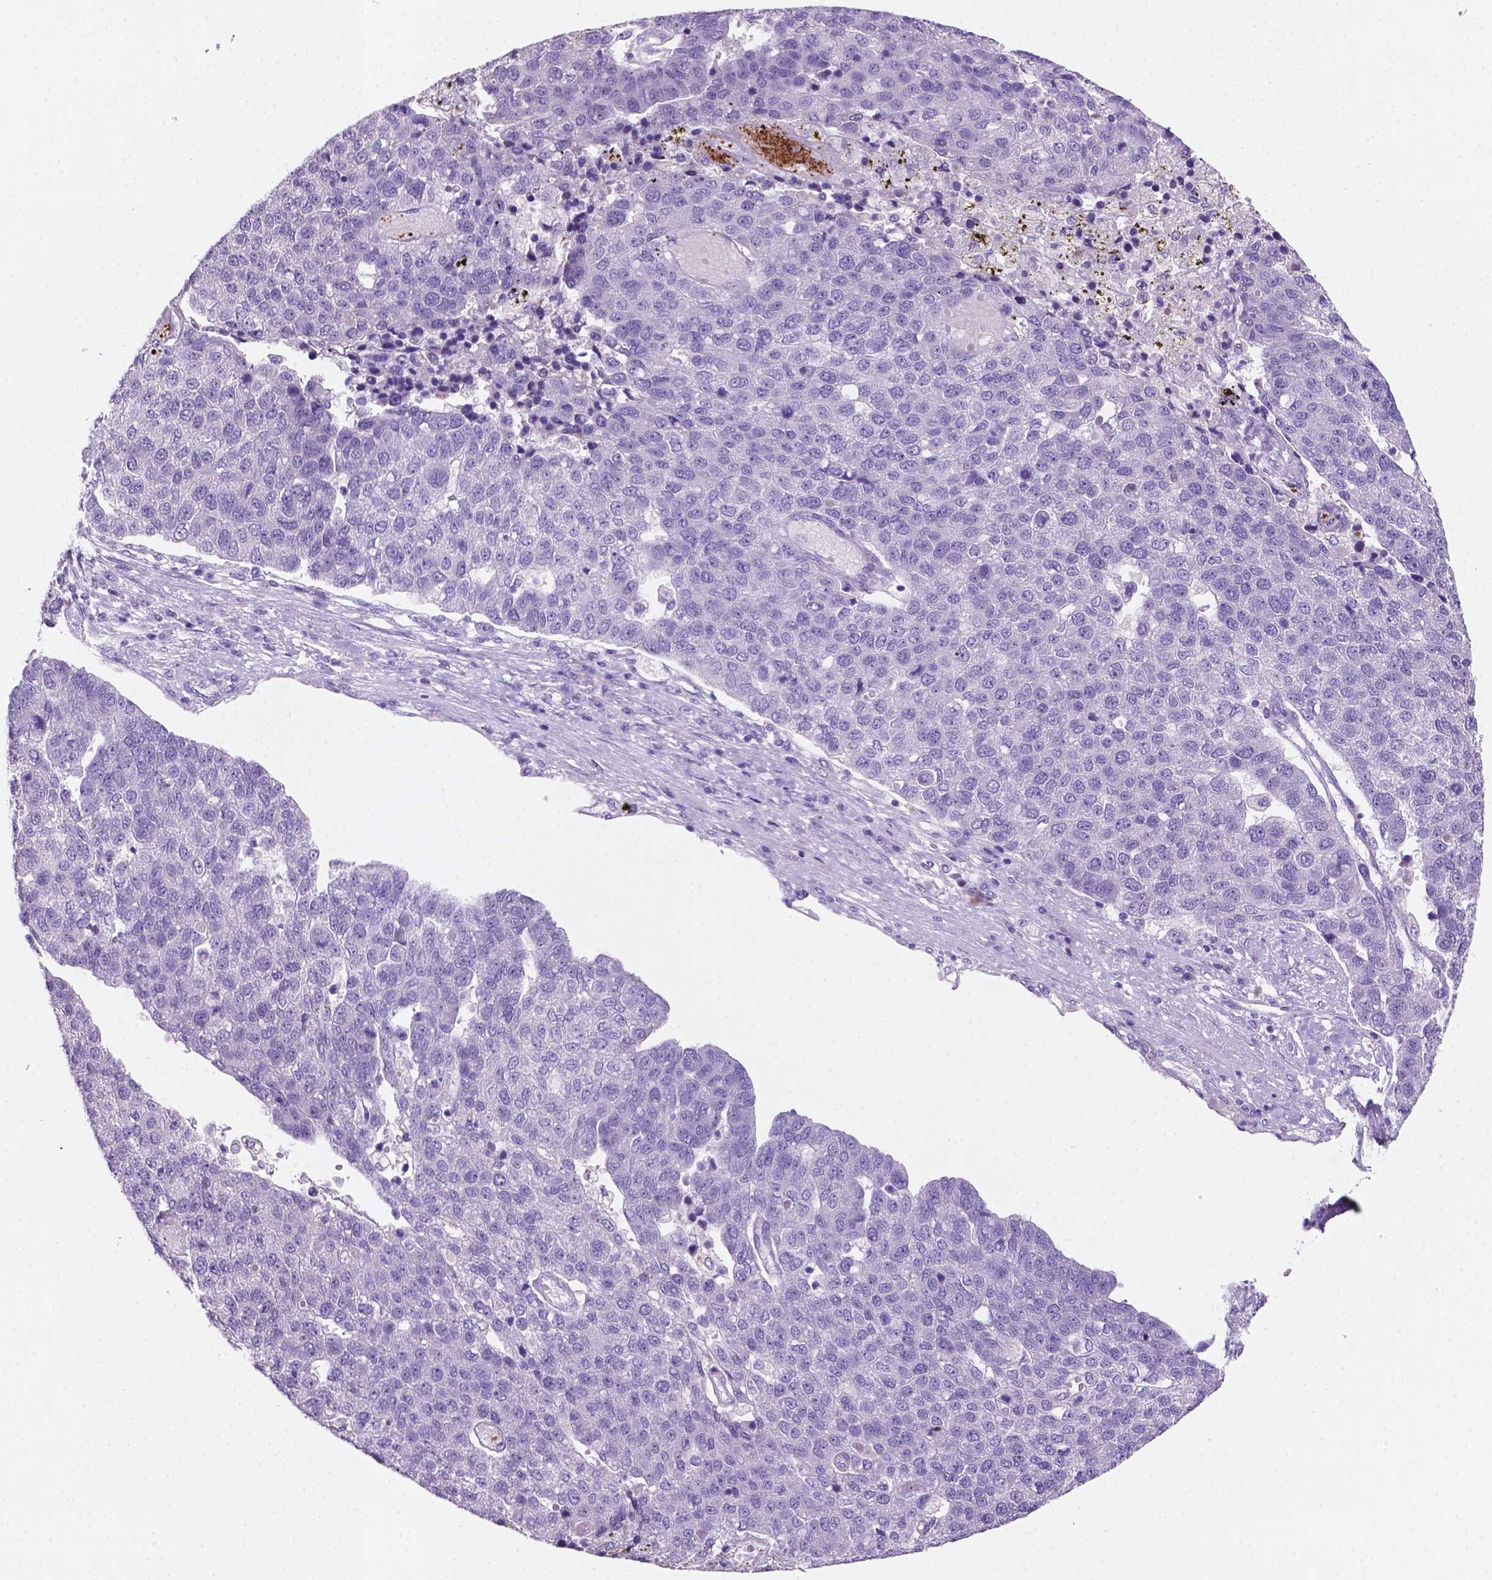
{"staining": {"intensity": "negative", "quantity": "none", "location": "none"}, "tissue": "pancreatic cancer", "cell_type": "Tumor cells", "image_type": "cancer", "snomed": [{"axis": "morphology", "description": "Adenocarcinoma, NOS"}, {"axis": "topography", "description": "Pancreas"}], "caption": "This histopathology image is of pancreatic cancer stained with IHC to label a protein in brown with the nuclei are counter-stained blue. There is no staining in tumor cells.", "gene": "EBLN2", "patient": {"sex": "female", "age": 61}}